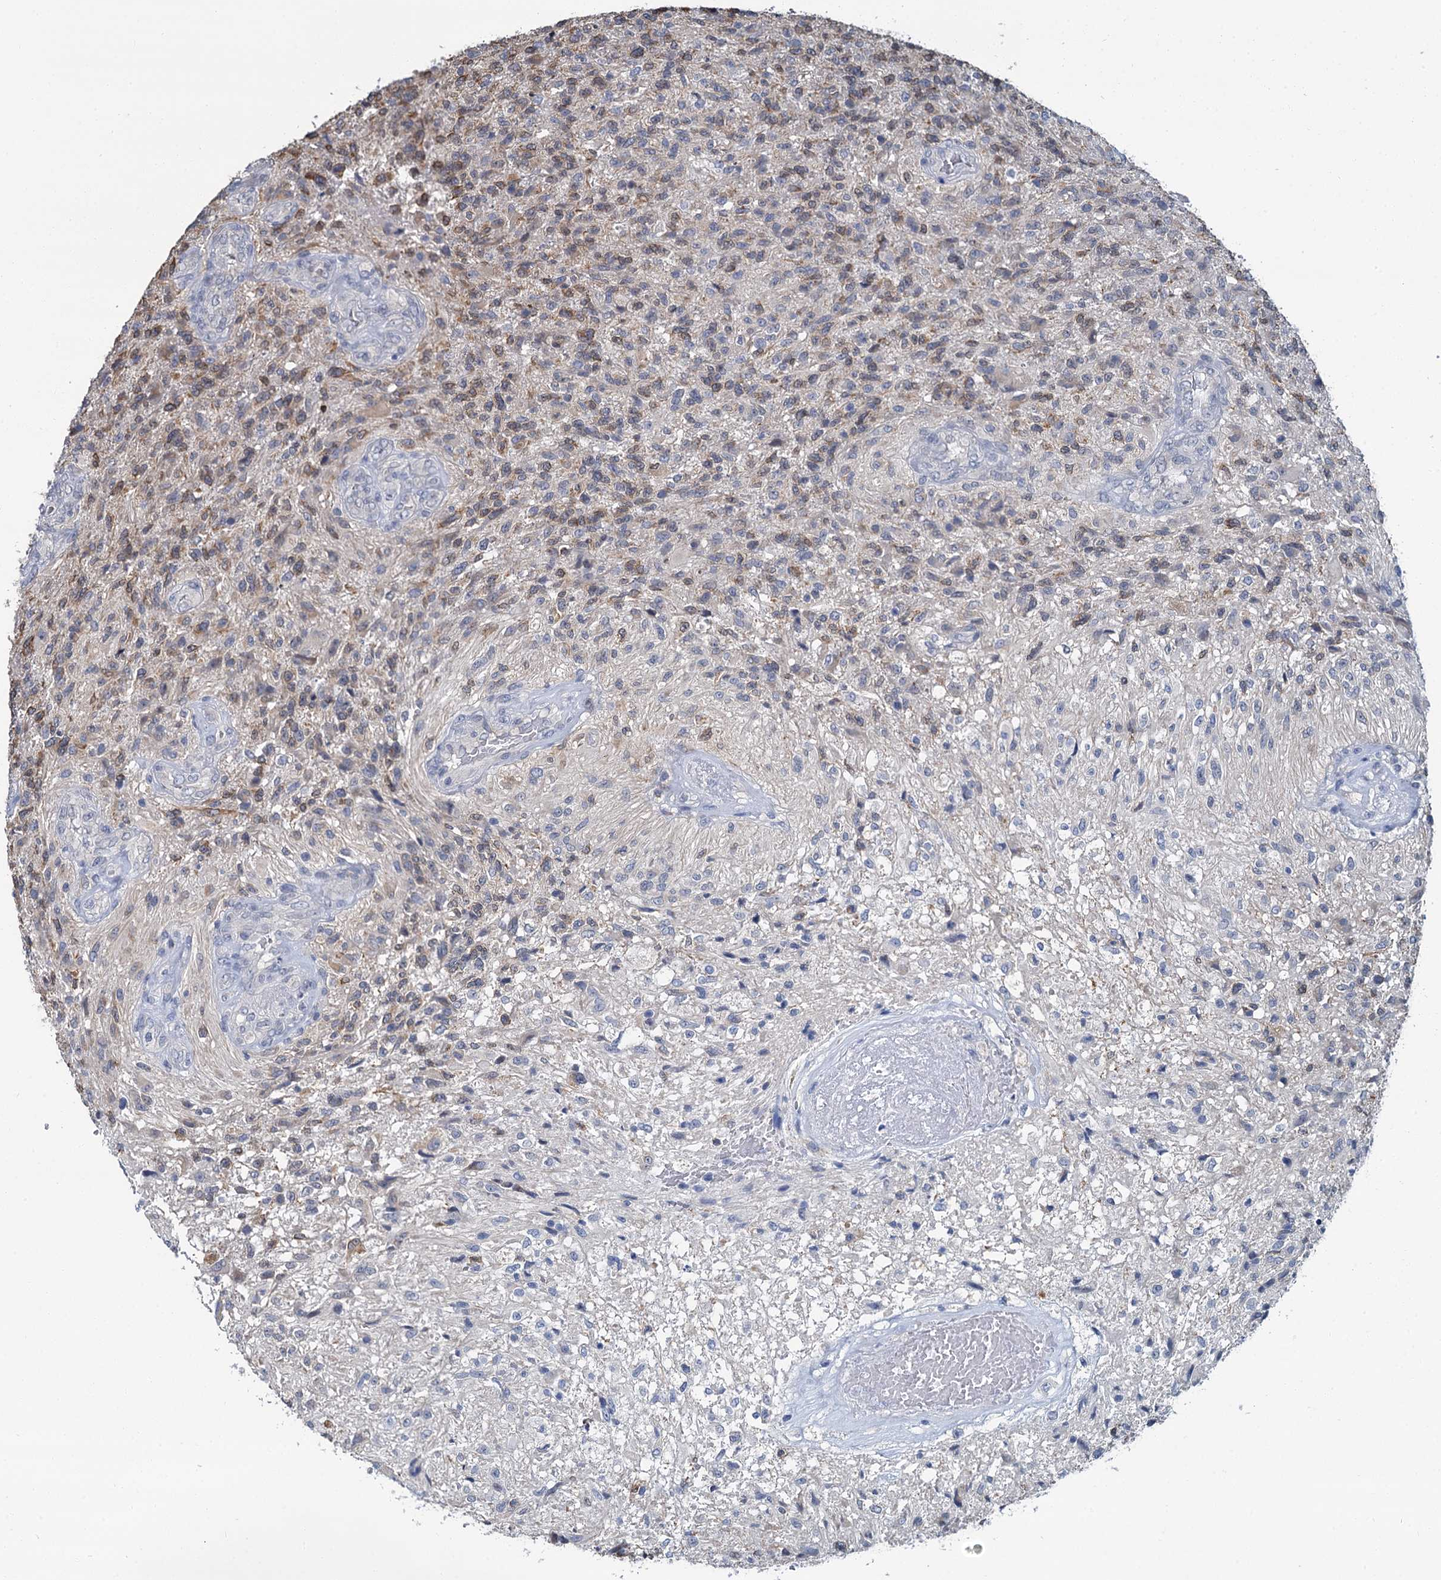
{"staining": {"intensity": "weak", "quantity": "<25%", "location": "cytoplasmic/membranous"}, "tissue": "glioma", "cell_type": "Tumor cells", "image_type": "cancer", "snomed": [{"axis": "morphology", "description": "Glioma, malignant, High grade"}, {"axis": "topography", "description": "Brain"}], "caption": "Tumor cells are negative for brown protein staining in glioma.", "gene": "MIOX", "patient": {"sex": "male", "age": 56}}